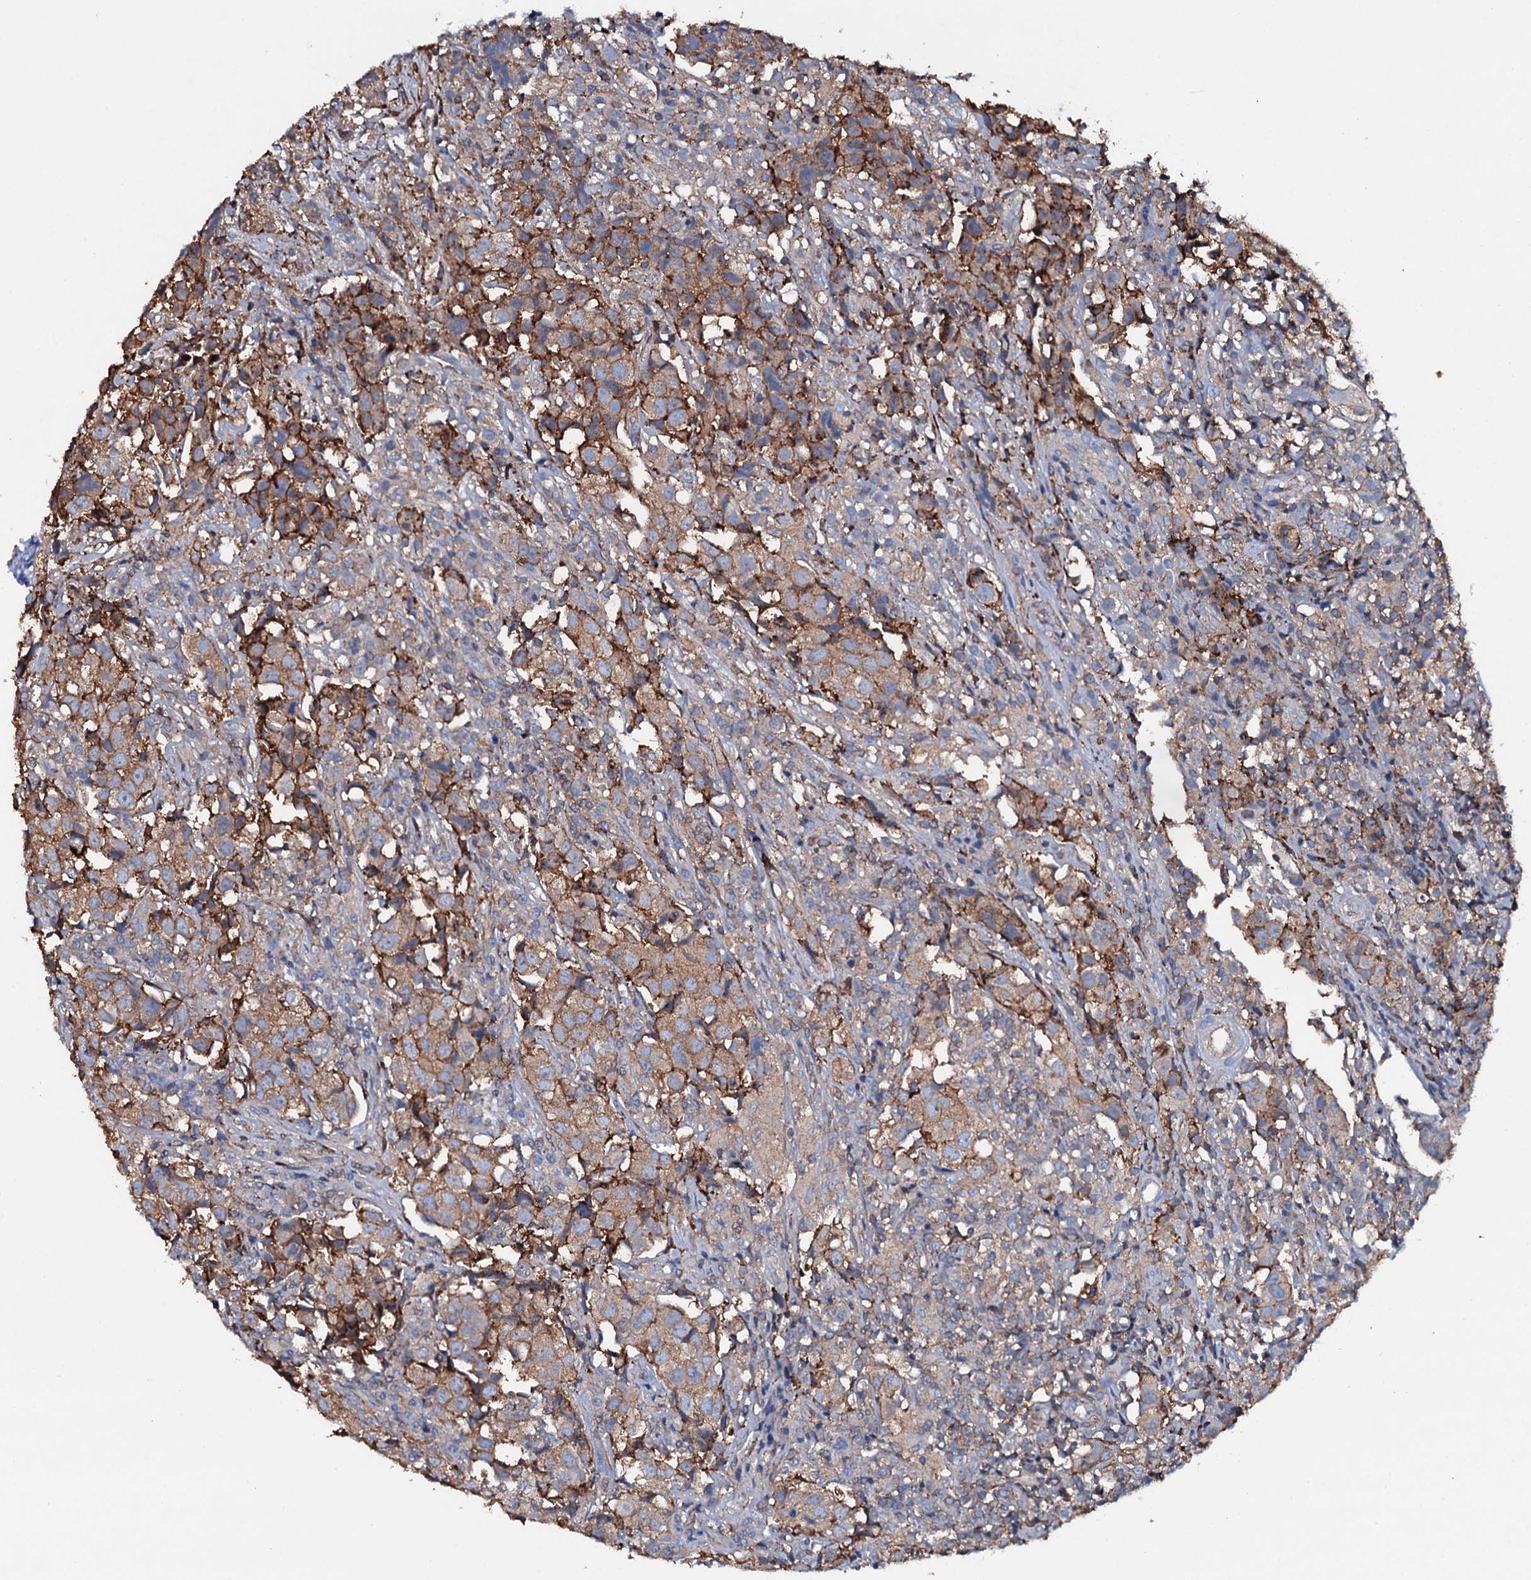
{"staining": {"intensity": "moderate", "quantity": ">75%", "location": "cytoplasmic/membranous"}, "tissue": "urothelial cancer", "cell_type": "Tumor cells", "image_type": "cancer", "snomed": [{"axis": "morphology", "description": "Urothelial carcinoma, High grade"}, {"axis": "topography", "description": "Urinary bladder"}], "caption": "Approximately >75% of tumor cells in urothelial cancer show moderate cytoplasmic/membranous protein staining as visualized by brown immunohistochemical staining.", "gene": "MS4A4E", "patient": {"sex": "female", "age": 75}}